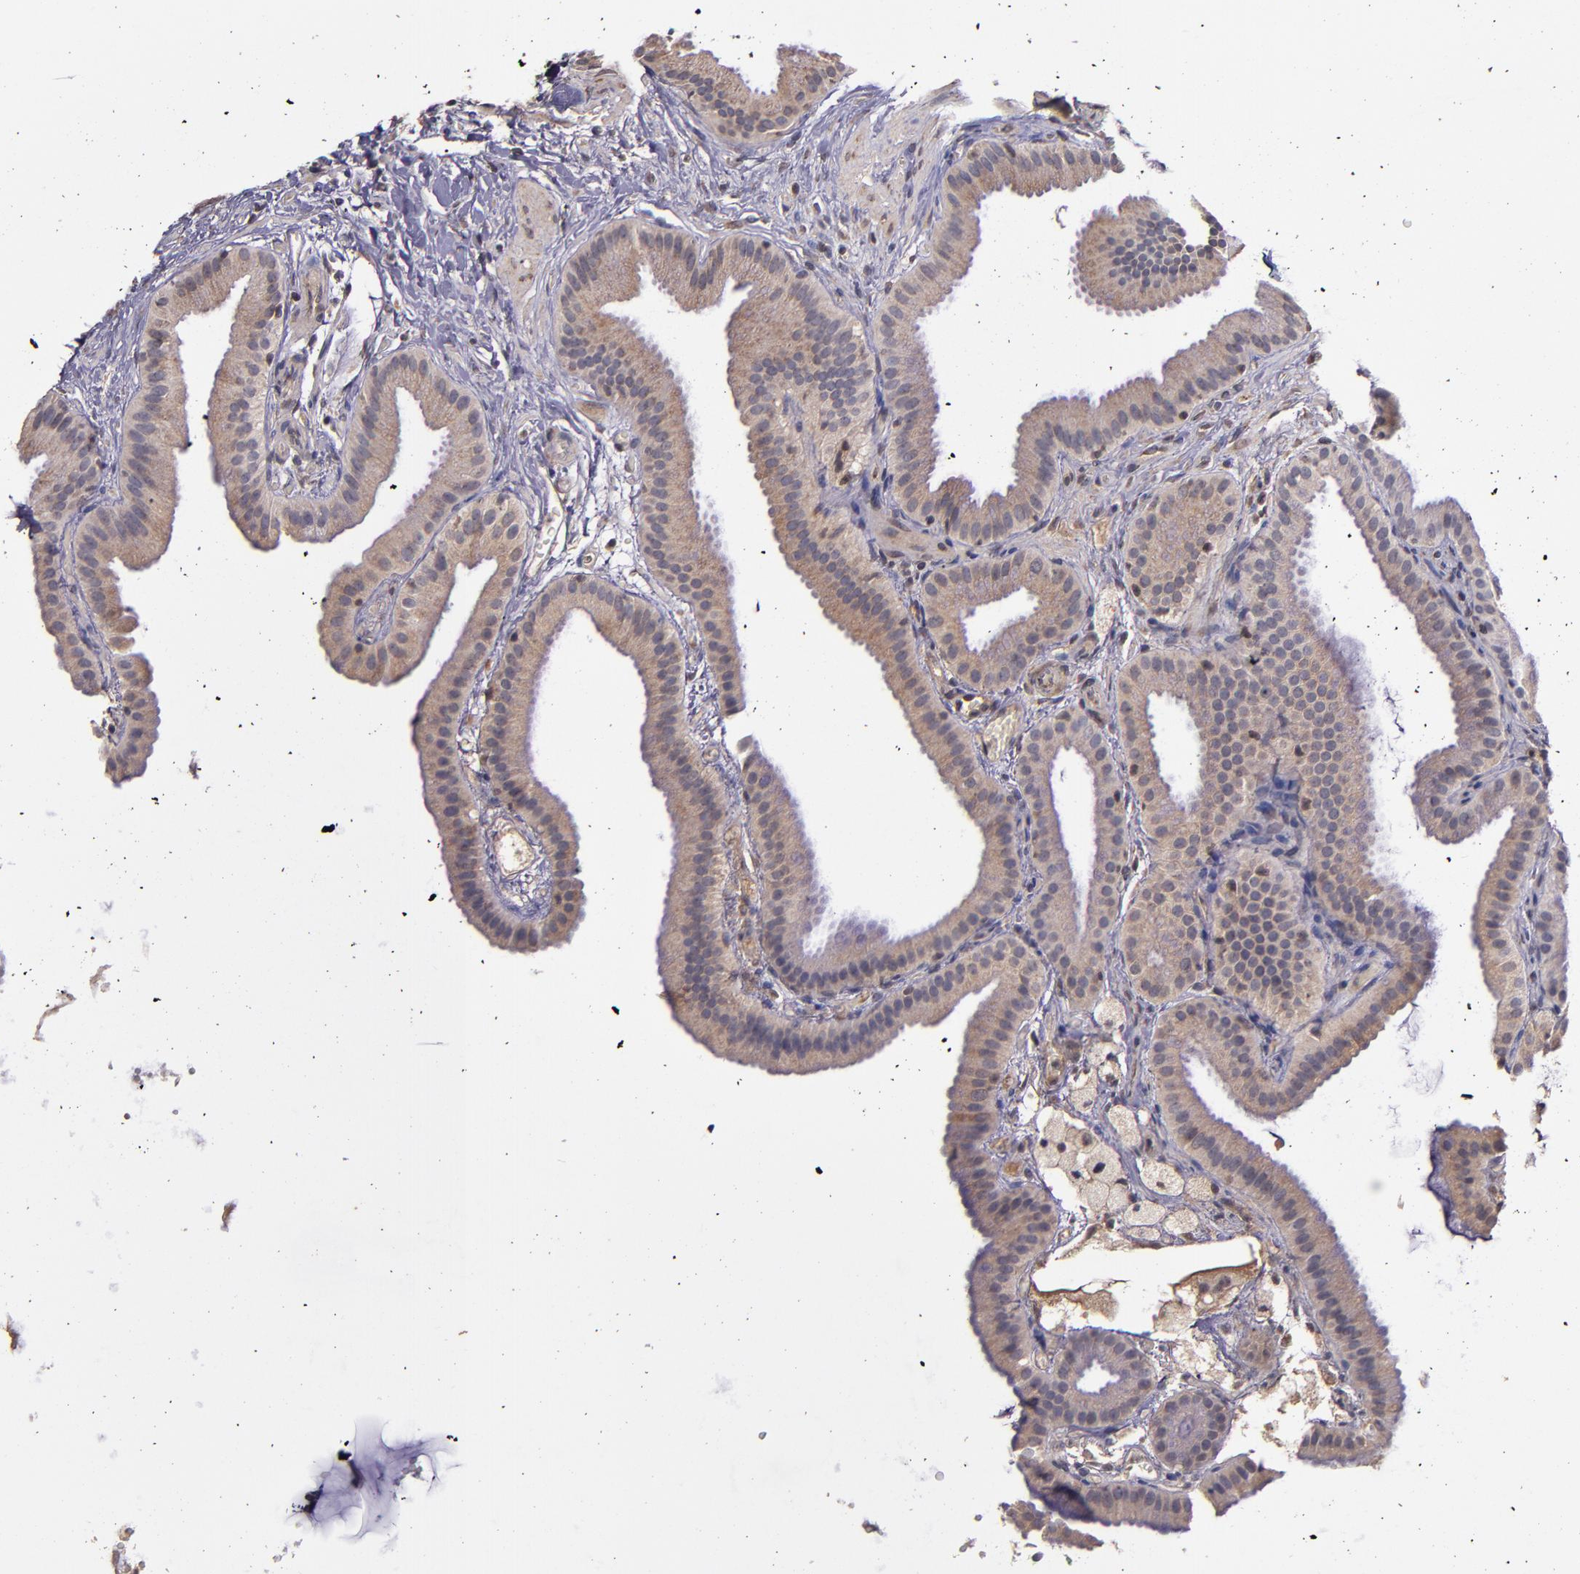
{"staining": {"intensity": "moderate", "quantity": ">75%", "location": "cytoplasmic/membranous"}, "tissue": "gallbladder", "cell_type": "Glandular cells", "image_type": "normal", "snomed": [{"axis": "morphology", "description": "Normal tissue, NOS"}, {"axis": "topography", "description": "Gallbladder"}], "caption": "The histopathology image reveals staining of benign gallbladder, revealing moderate cytoplasmic/membranous protein expression (brown color) within glandular cells. (DAB (3,3'-diaminobenzidine) = brown stain, brightfield microscopy at high magnification).", "gene": "PRAF2", "patient": {"sex": "female", "age": 63}}